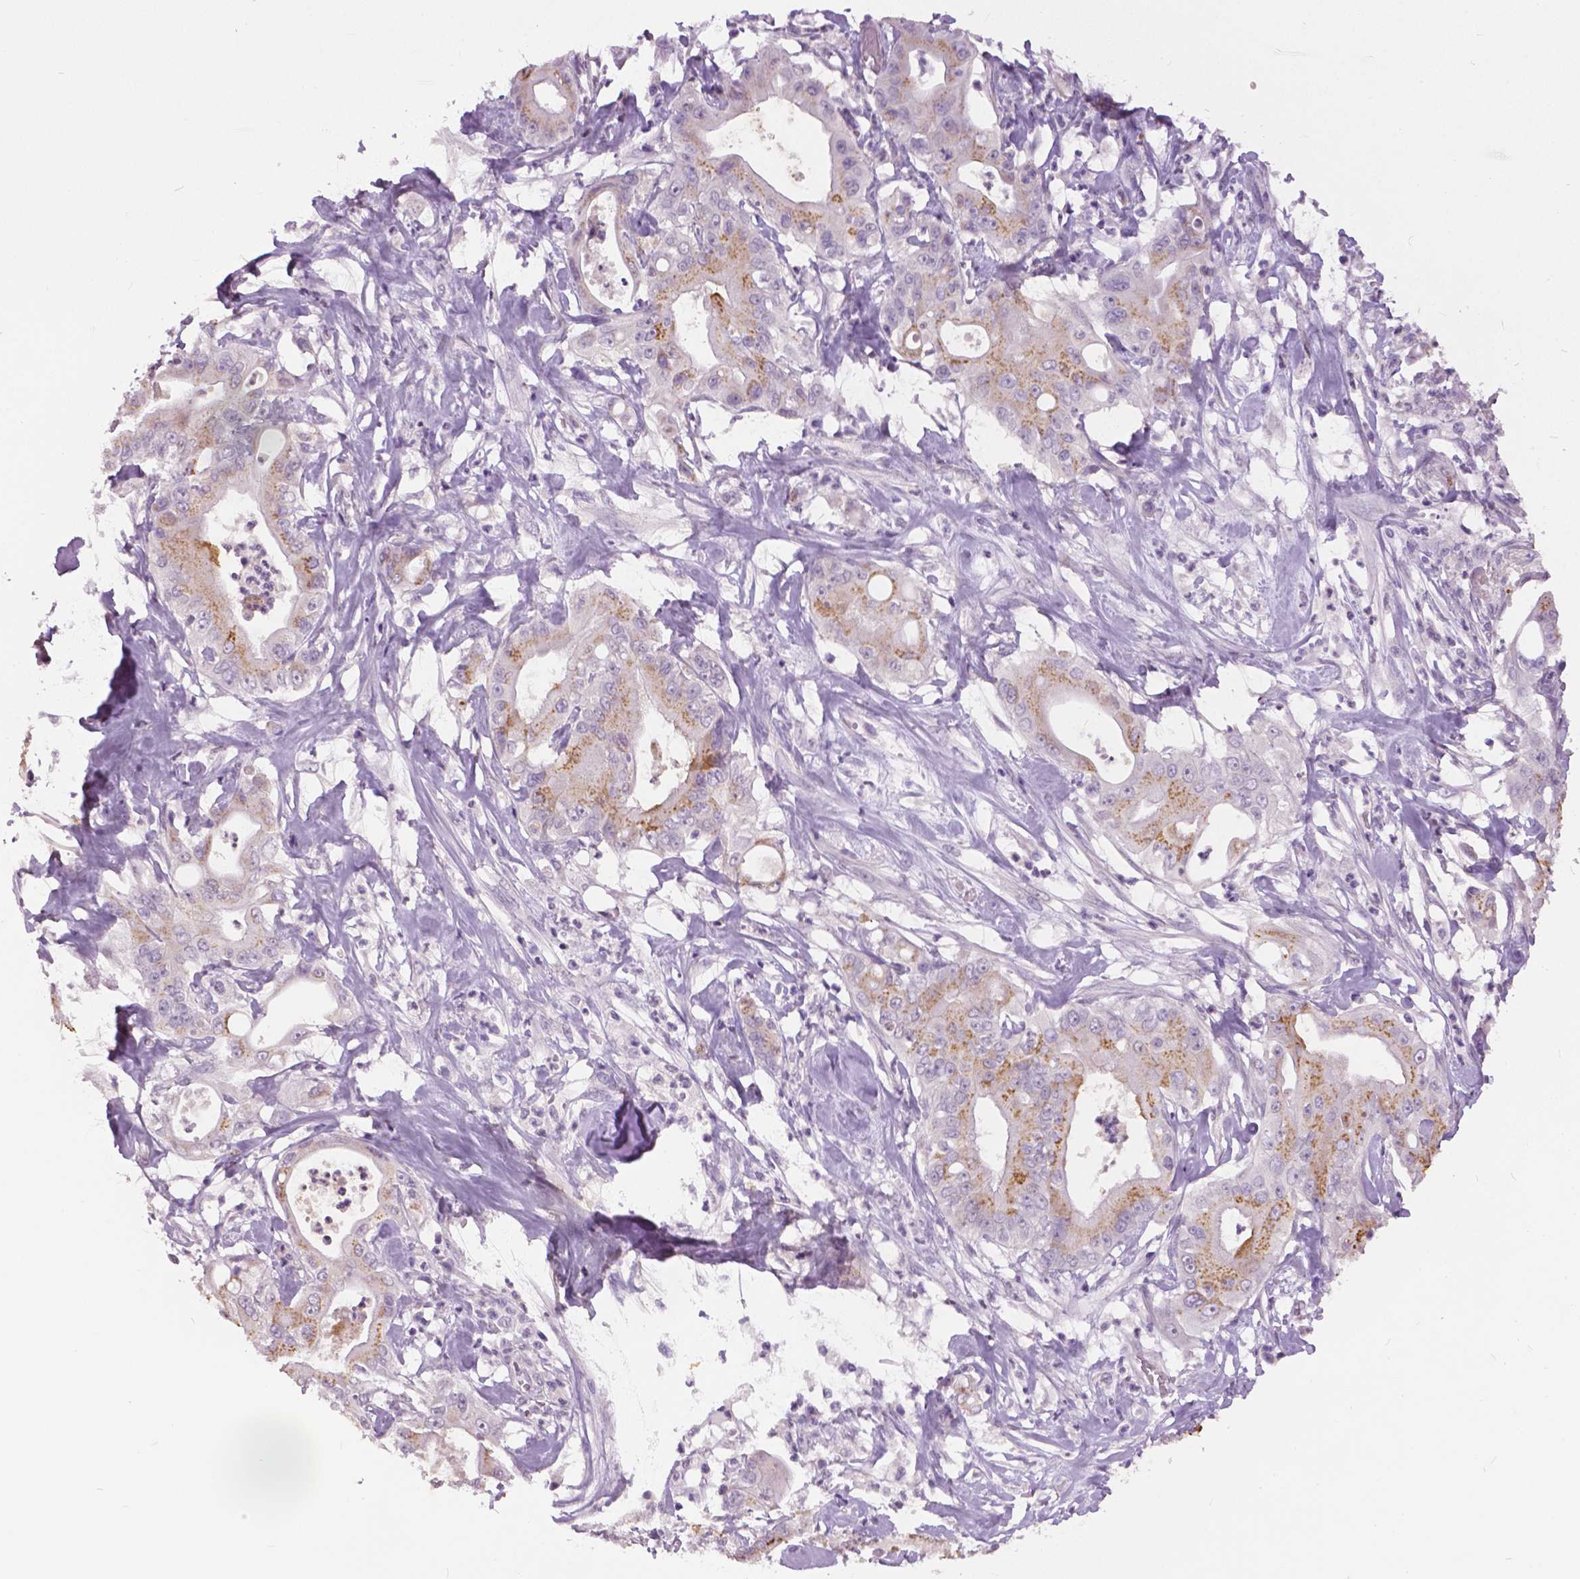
{"staining": {"intensity": "moderate", "quantity": "25%-75%", "location": "cytoplasmic/membranous"}, "tissue": "pancreatic cancer", "cell_type": "Tumor cells", "image_type": "cancer", "snomed": [{"axis": "morphology", "description": "Adenocarcinoma, NOS"}, {"axis": "topography", "description": "Pancreas"}], "caption": "Immunohistochemical staining of pancreatic adenocarcinoma exhibits medium levels of moderate cytoplasmic/membranous staining in approximately 25%-75% of tumor cells.", "gene": "GRIN2A", "patient": {"sex": "male", "age": 71}}